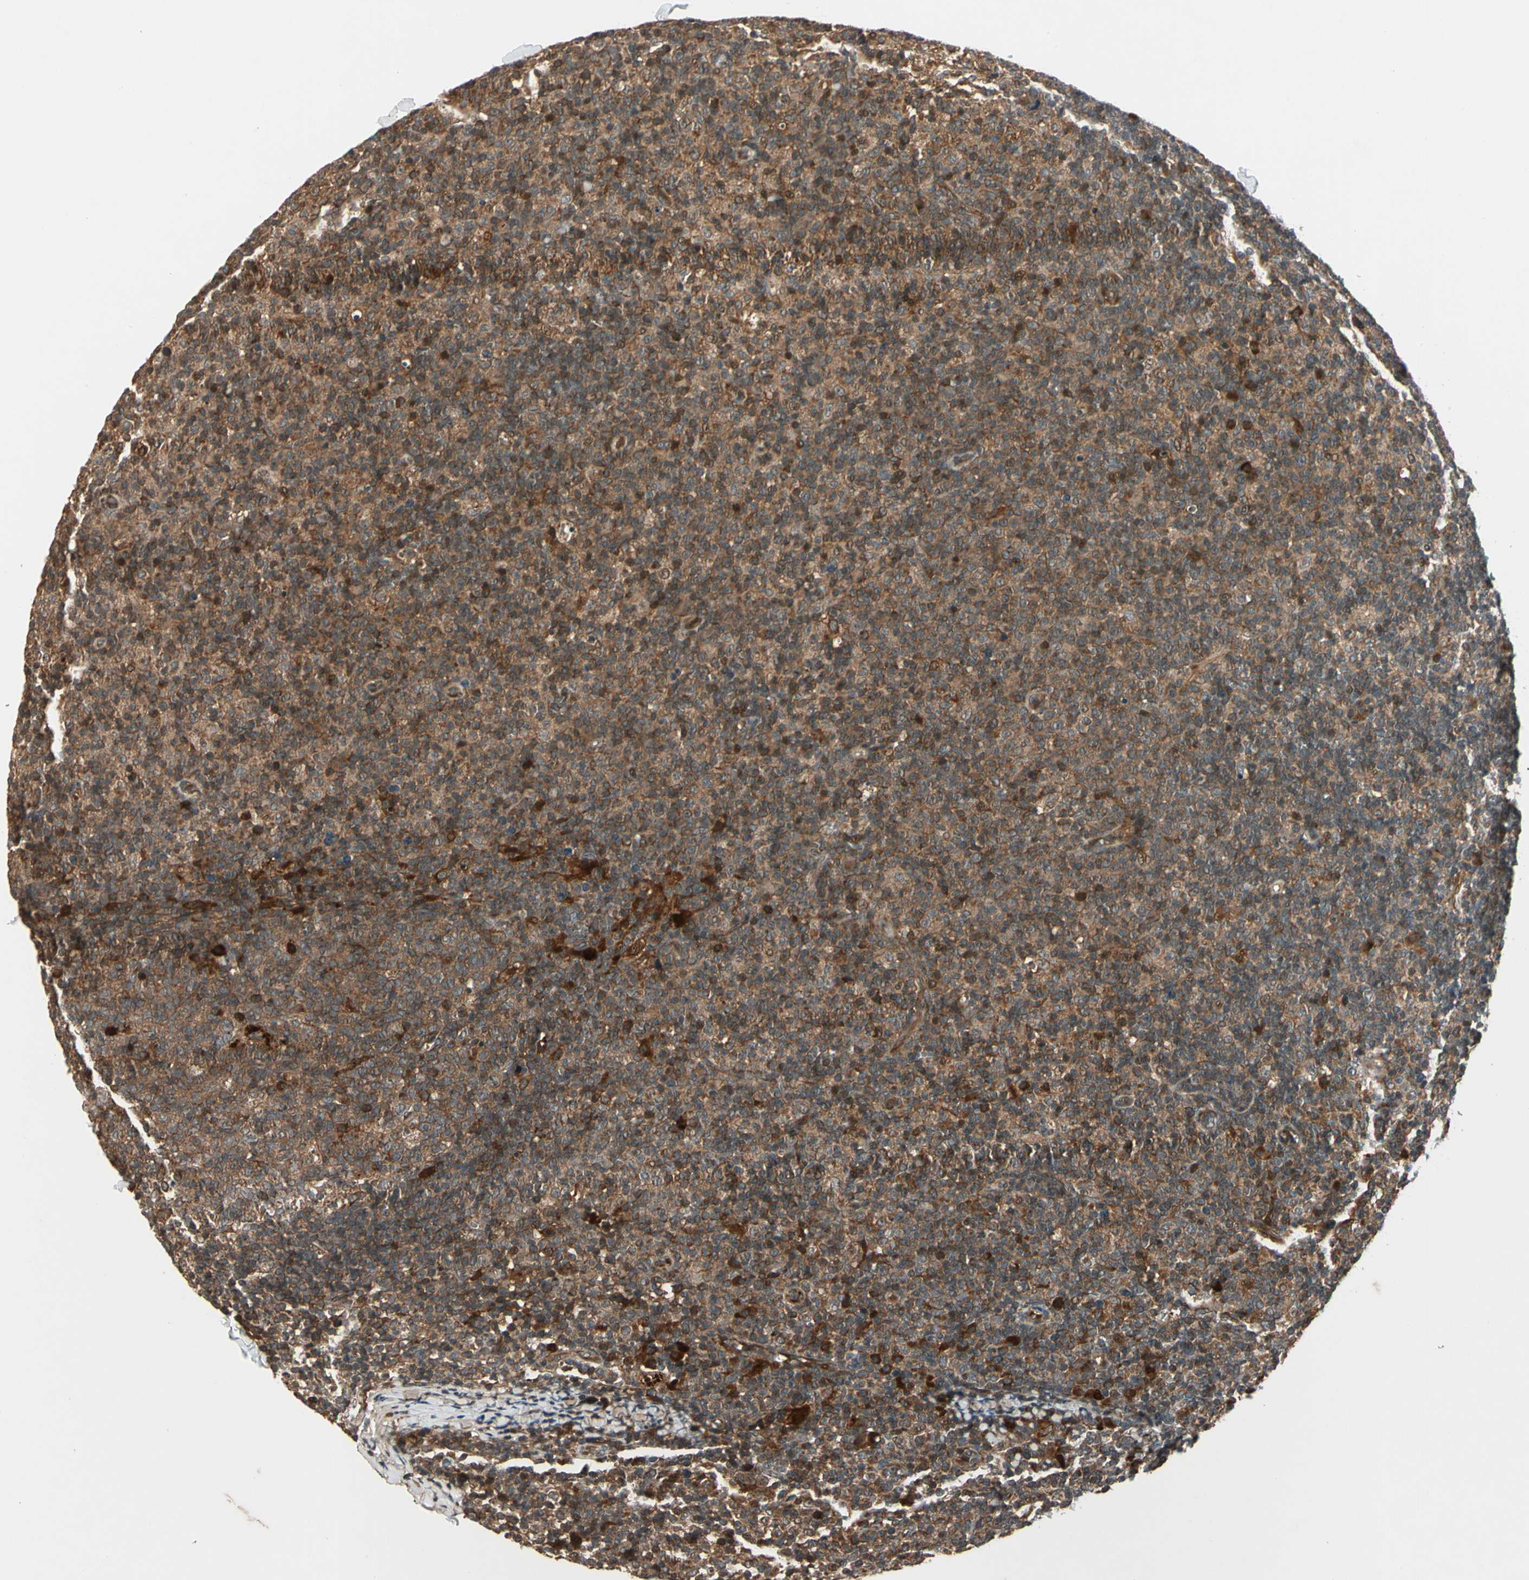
{"staining": {"intensity": "moderate", "quantity": ">75%", "location": "cytoplasmic/membranous"}, "tissue": "lymph node", "cell_type": "Germinal center cells", "image_type": "normal", "snomed": [{"axis": "morphology", "description": "Normal tissue, NOS"}, {"axis": "morphology", "description": "Inflammation, NOS"}, {"axis": "topography", "description": "Lymph node"}], "caption": "Immunohistochemical staining of unremarkable lymph node shows medium levels of moderate cytoplasmic/membranous staining in approximately >75% of germinal center cells.", "gene": "ACVR1C", "patient": {"sex": "male", "age": 55}}